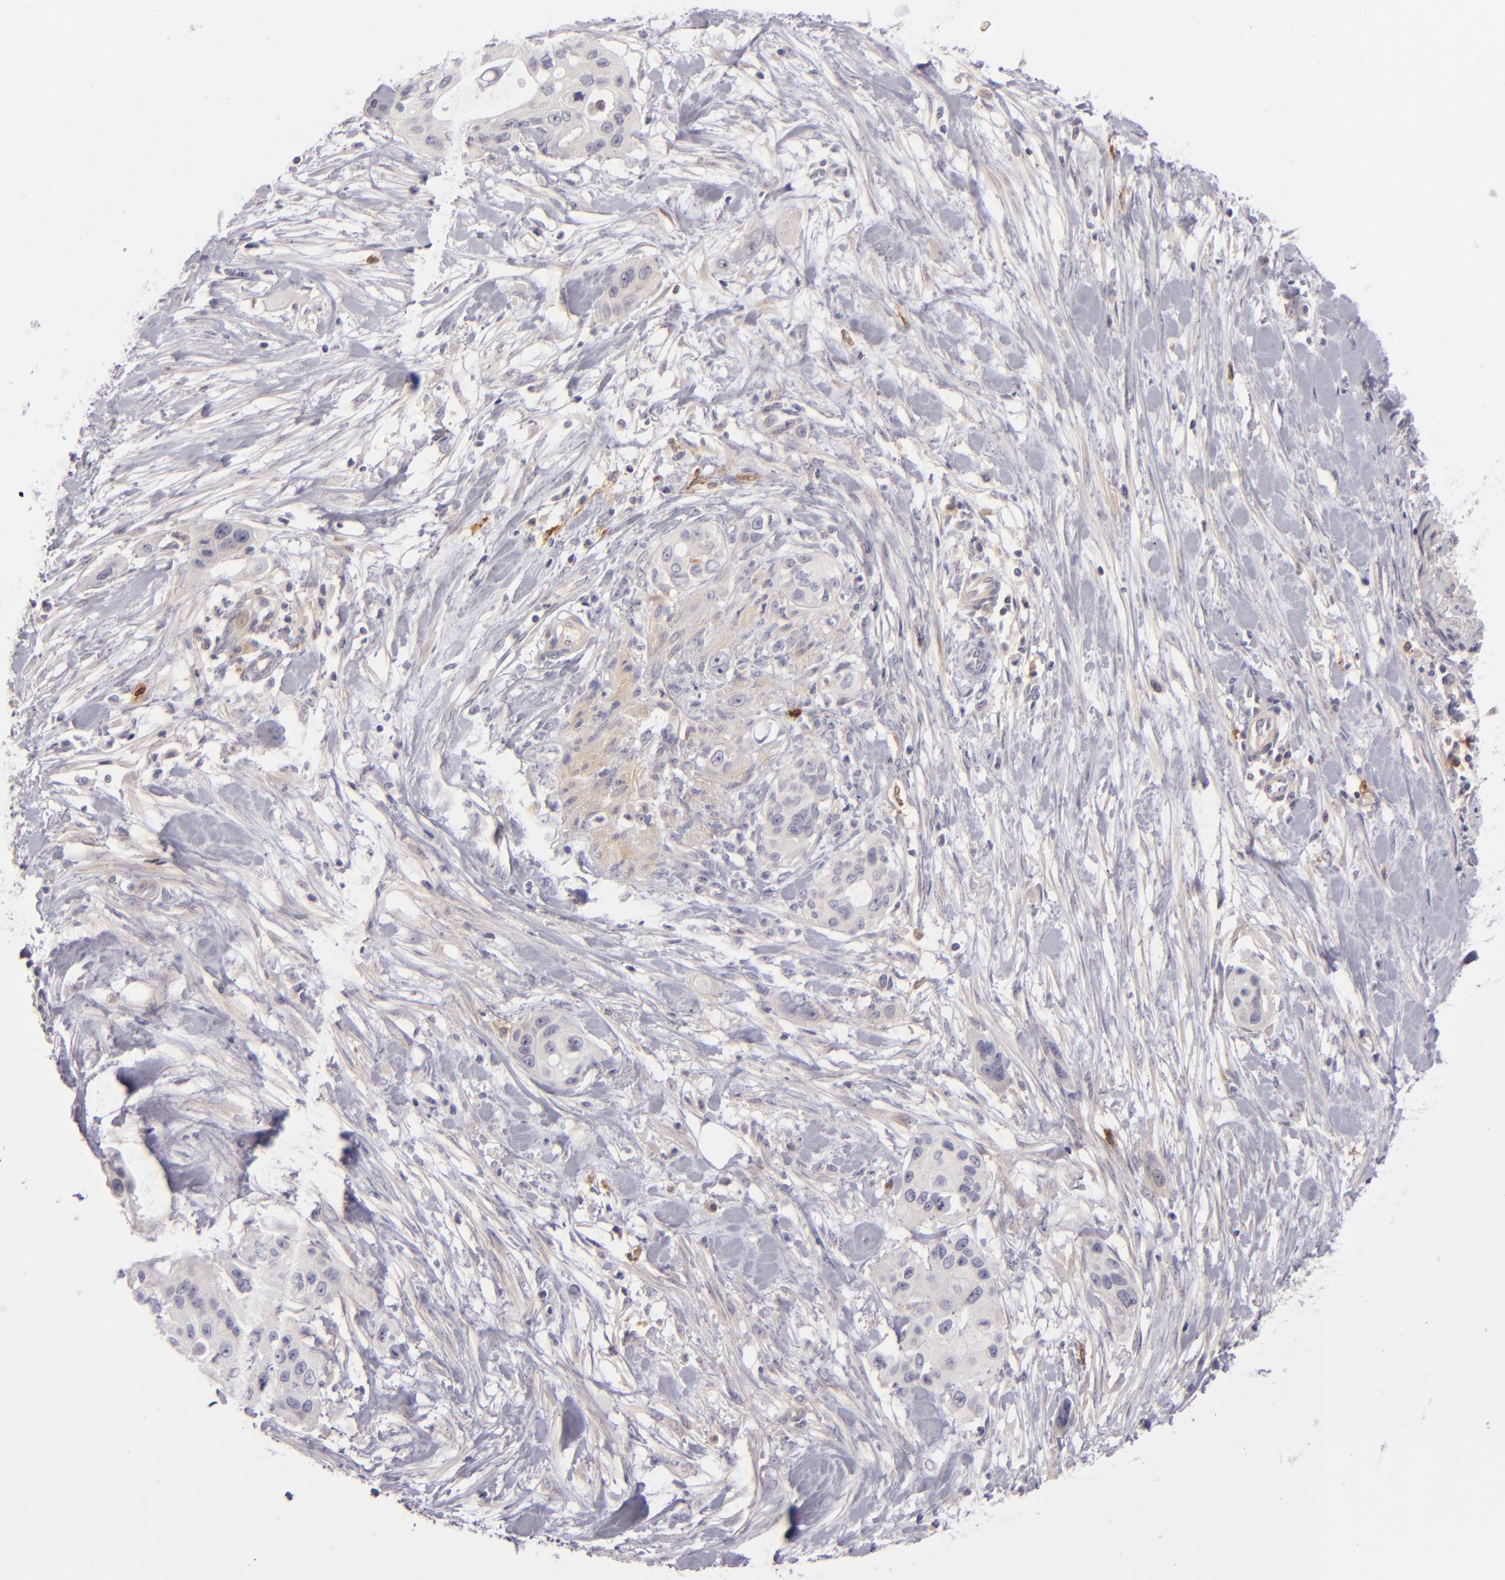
{"staining": {"intensity": "negative", "quantity": "none", "location": "none"}, "tissue": "pancreatic cancer", "cell_type": "Tumor cells", "image_type": "cancer", "snomed": [{"axis": "morphology", "description": "Adenocarcinoma, NOS"}, {"axis": "topography", "description": "Pancreas"}], "caption": "Immunohistochemical staining of human pancreatic adenocarcinoma demonstrates no significant positivity in tumor cells.", "gene": "CD83", "patient": {"sex": "female", "age": 60}}